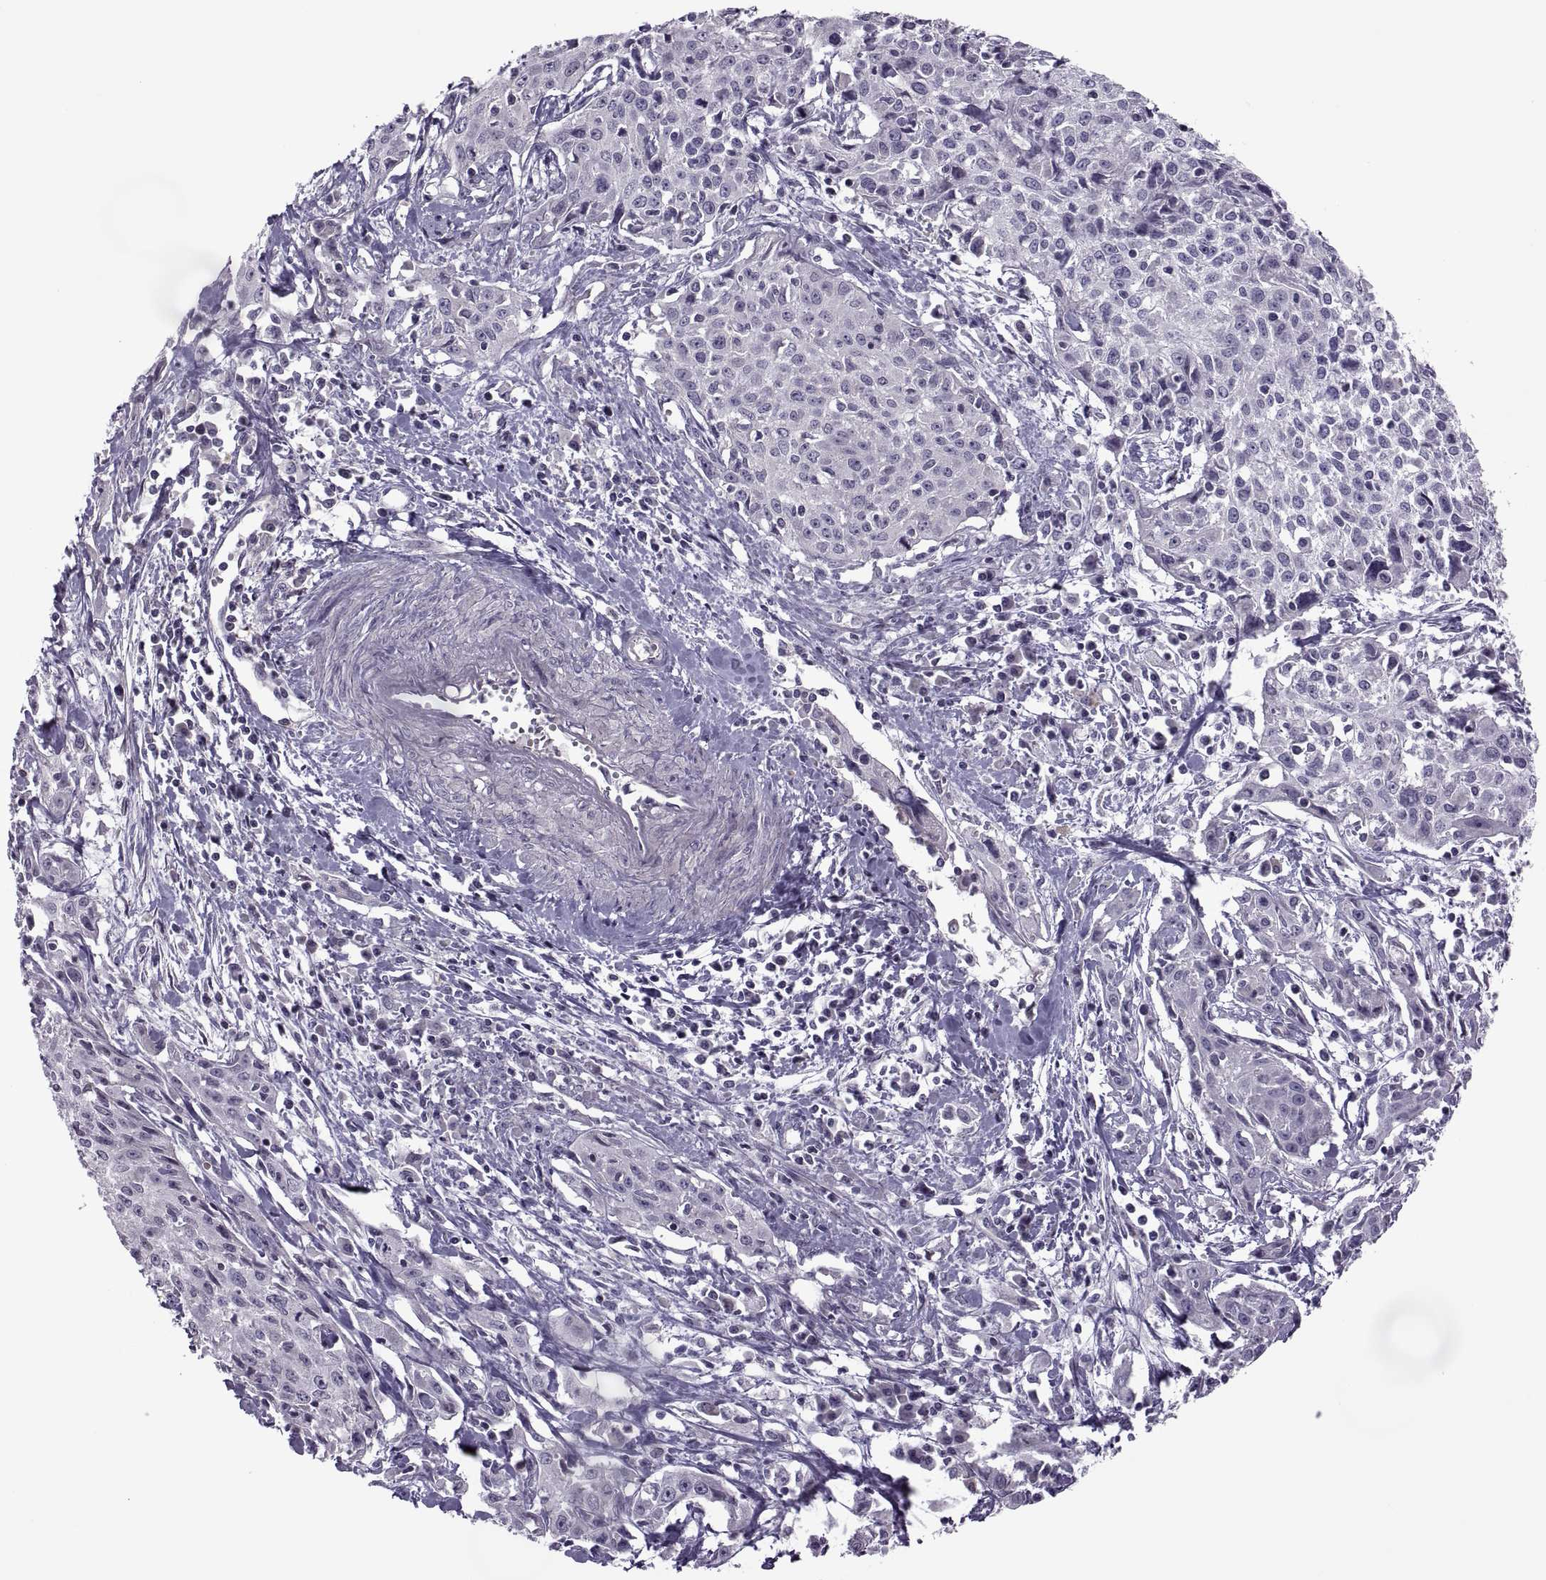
{"staining": {"intensity": "negative", "quantity": "none", "location": "none"}, "tissue": "cervical cancer", "cell_type": "Tumor cells", "image_type": "cancer", "snomed": [{"axis": "morphology", "description": "Squamous cell carcinoma, NOS"}, {"axis": "topography", "description": "Cervix"}], "caption": "High power microscopy micrograph of an immunohistochemistry (IHC) image of cervical cancer (squamous cell carcinoma), revealing no significant staining in tumor cells. (Brightfield microscopy of DAB (3,3'-diaminobenzidine) immunohistochemistry at high magnification).", "gene": "ODF3", "patient": {"sex": "female", "age": 38}}